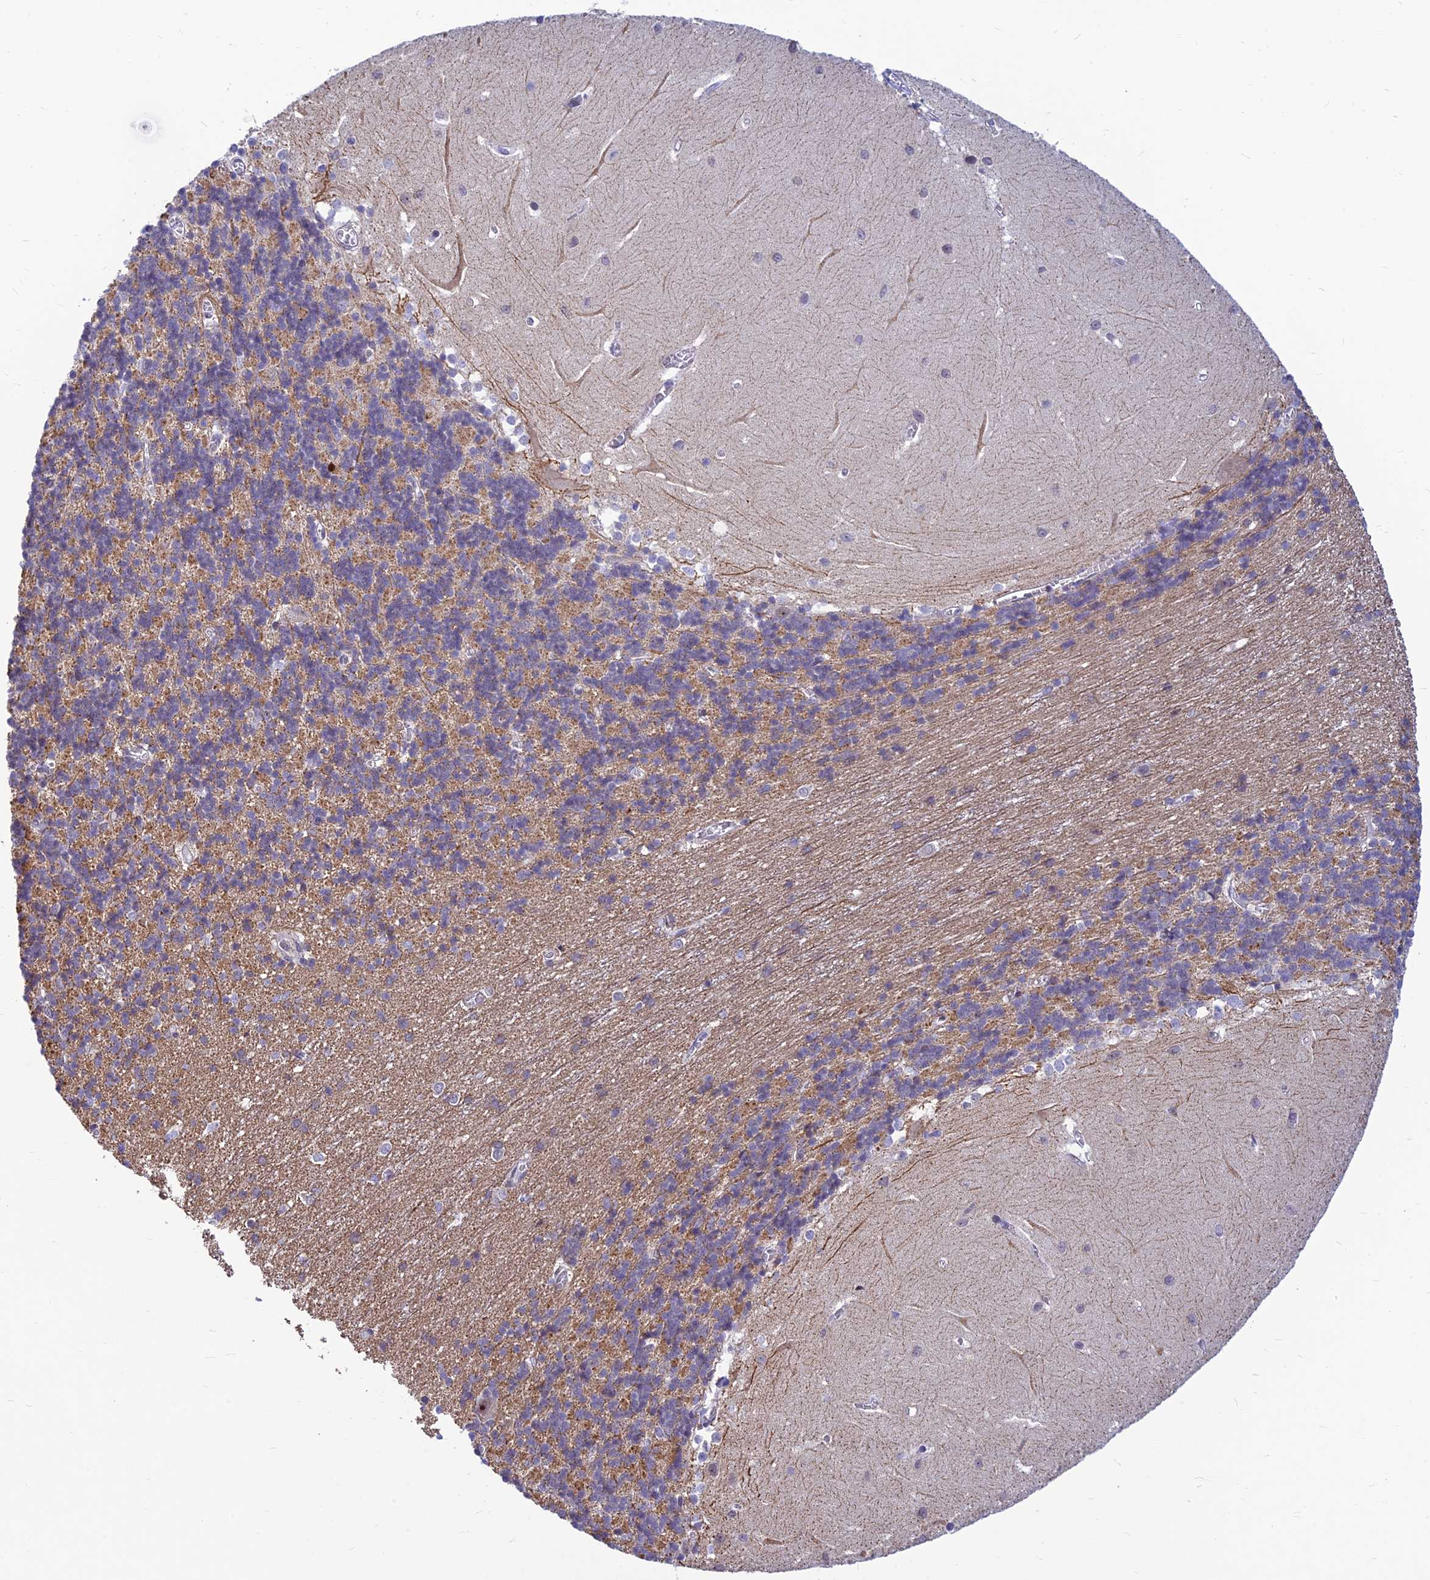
{"staining": {"intensity": "moderate", "quantity": "<25%", "location": "cytoplasmic/membranous"}, "tissue": "cerebellum", "cell_type": "Cells in granular layer", "image_type": "normal", "snomed": [{"axis": "morphology", "description": "Normal tissue, NOS"}, {"axis": "topography", "description": "Cerebellum"}], "caption": "An immunohistochemistry (IHC) photomicrograph of benign tissue is shown. Protein staining in brown highlights moderate cytoplasmic/membranous positivity in cerebellum within cells in granular layer. Using DAB (brown) and hematoxylin (blue) stains, captured at high magnification using brightfield microscopy.", "gene": "POLR1G", "patient": {"sex": "male", "age": 37}}